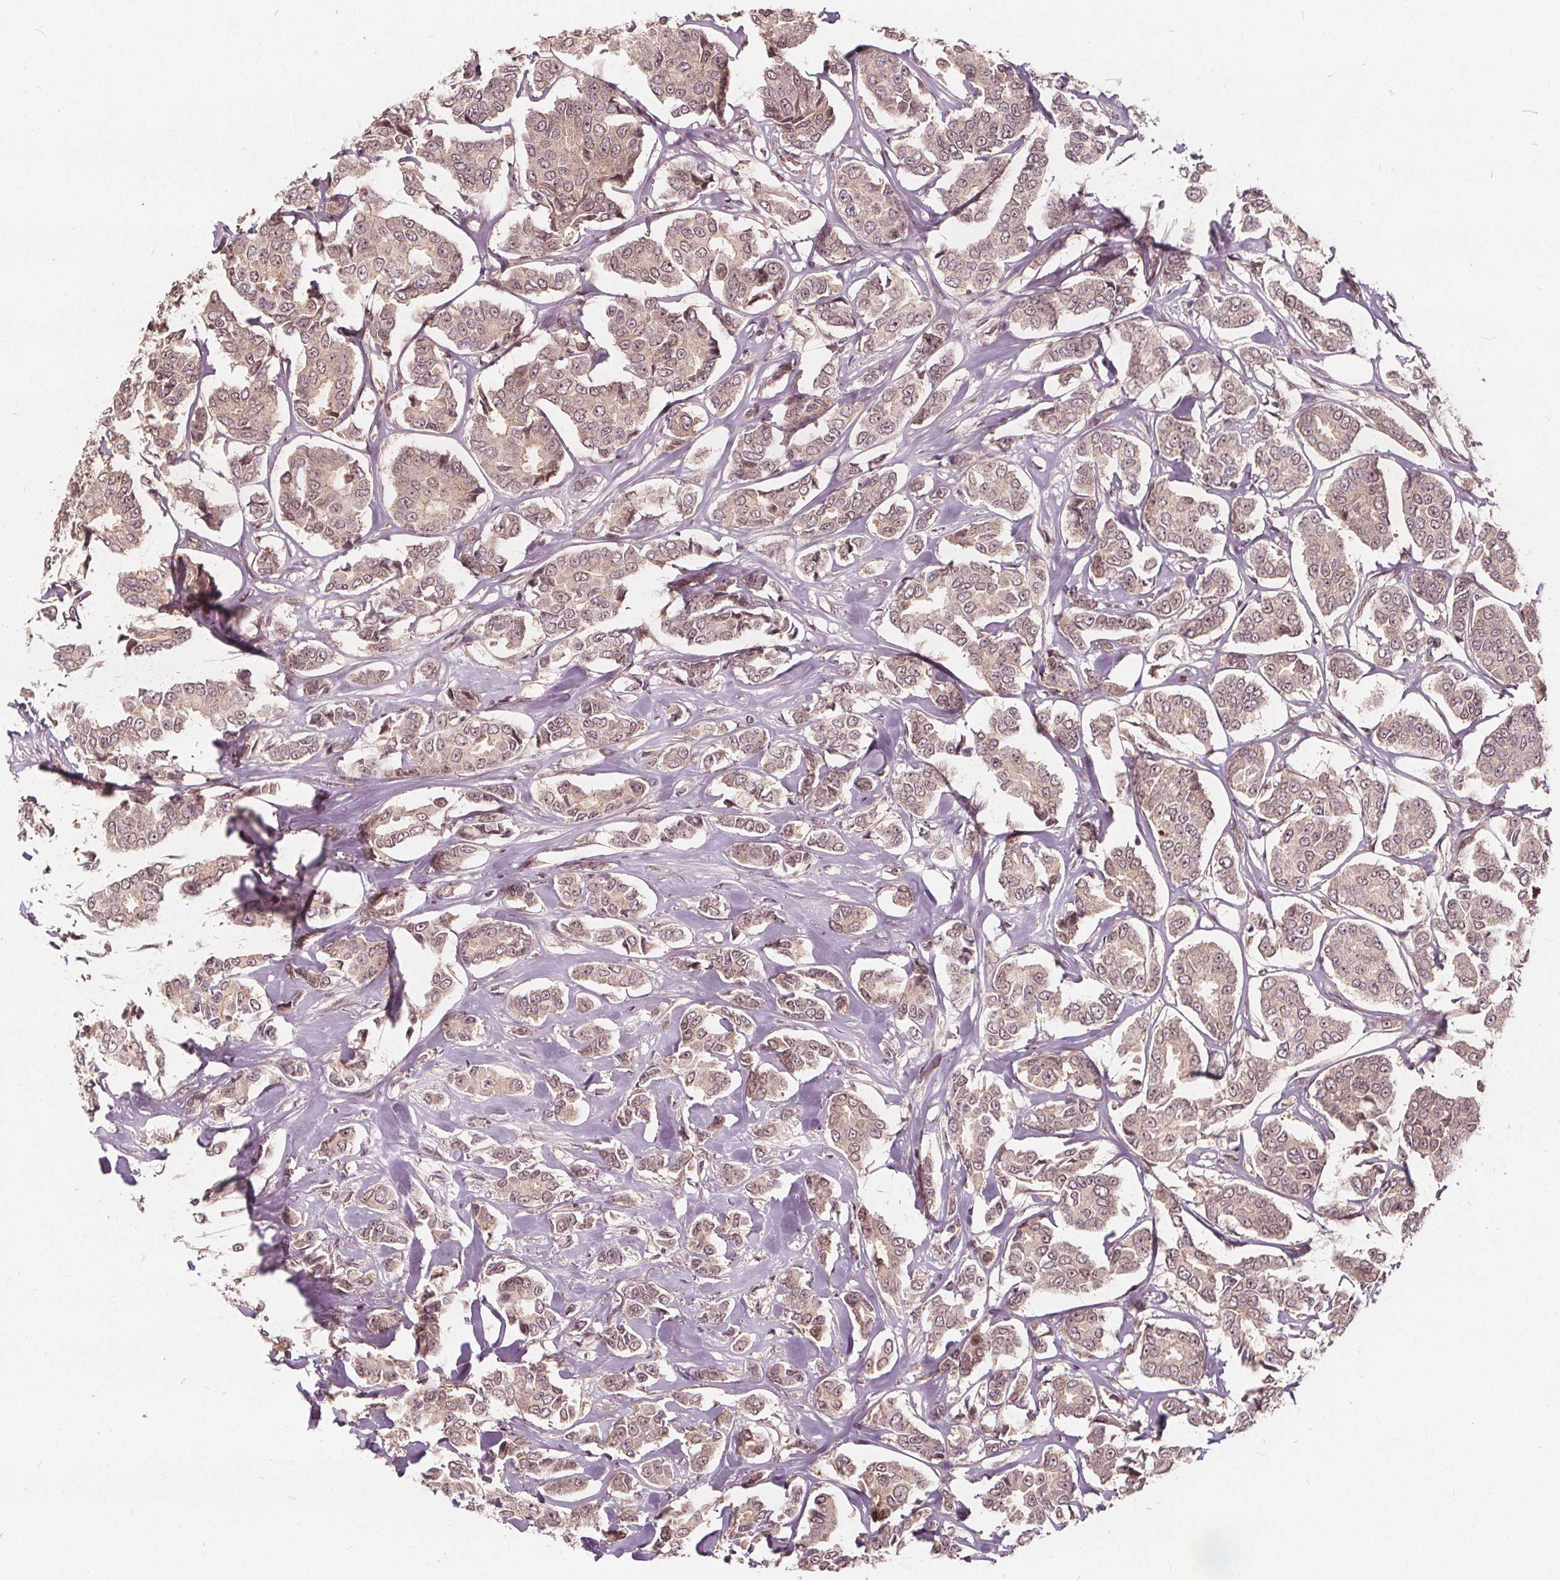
{"staining": {"intensity": "weak", "quantity": ">75%", "location": "cytoplasmic/membranous"}, "tissue": "breast cancer", "cell_type": "Tumor cells", "image_type": "cancer", "snomed": [{"axis": "morphology", "description": "Duct carcinoma"}, {"axis": "topography", "description": "Breast"}], "caption": "DAB immunohistochemical staining of breast cancer displays weak cytoplasmic/membranous protein staining in approximately >75% of tumor cells.", "gene": "PPP1CB", "patient": {"sex": "female", "age": 94}}